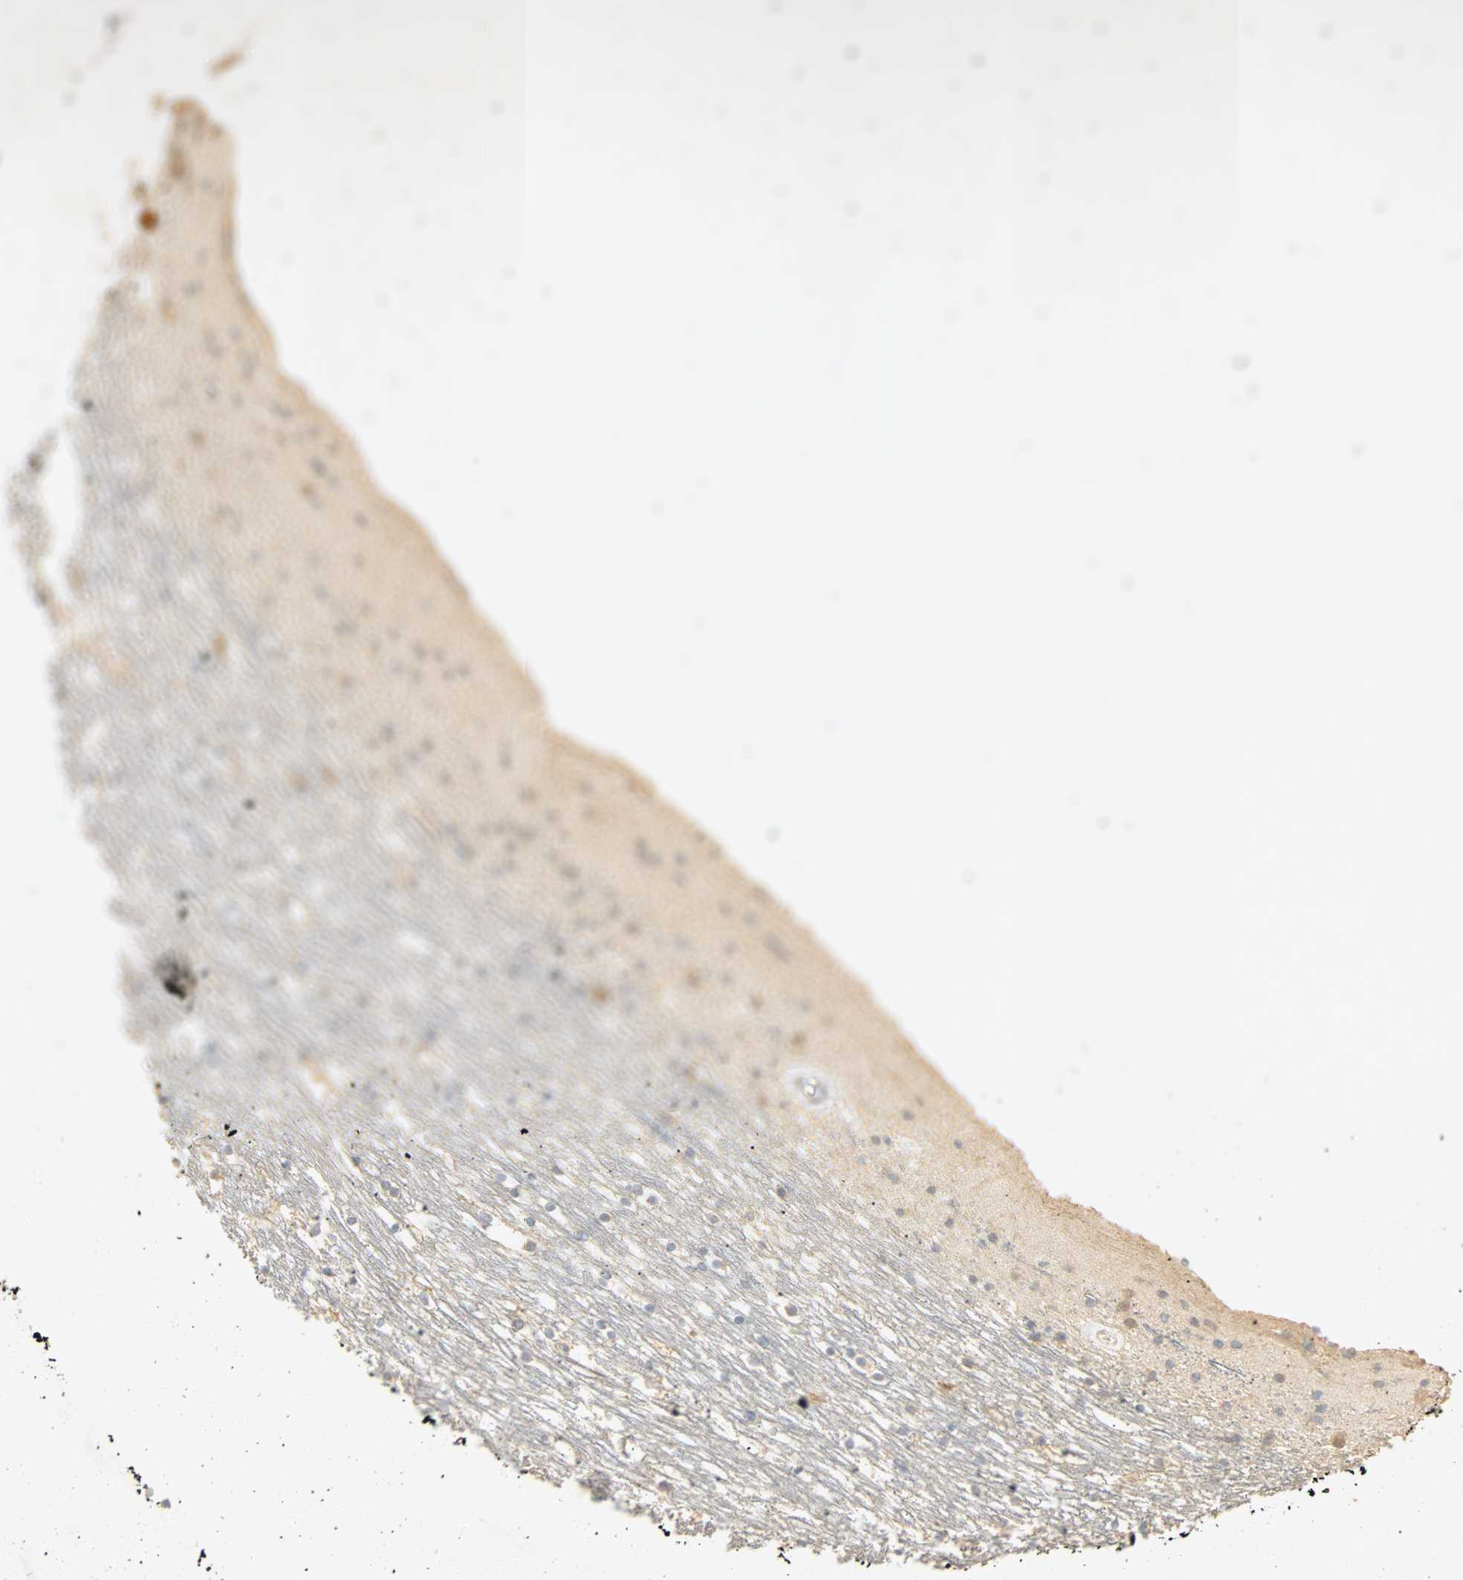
{"staining": {"intensity": "weak", "quantity": "<25%", "location": "cytoplasmic/membranous"}, "tissue": "caudate", "cell_type": "Glial cells", "image_type": "normal", "snomed": [{"axis": "morphology", "description": "Normal tissue, NOS"}, {"axis": "topography", "description": "Lateral ventricle wall"}], "caption": "This is a histopathology image of immunohistochemistry (IHC) staining of normal caudate, which shows no positivity in glial cells.", "gene": "SELENBP1", "patient": {"sex": "male", "age": 45}}